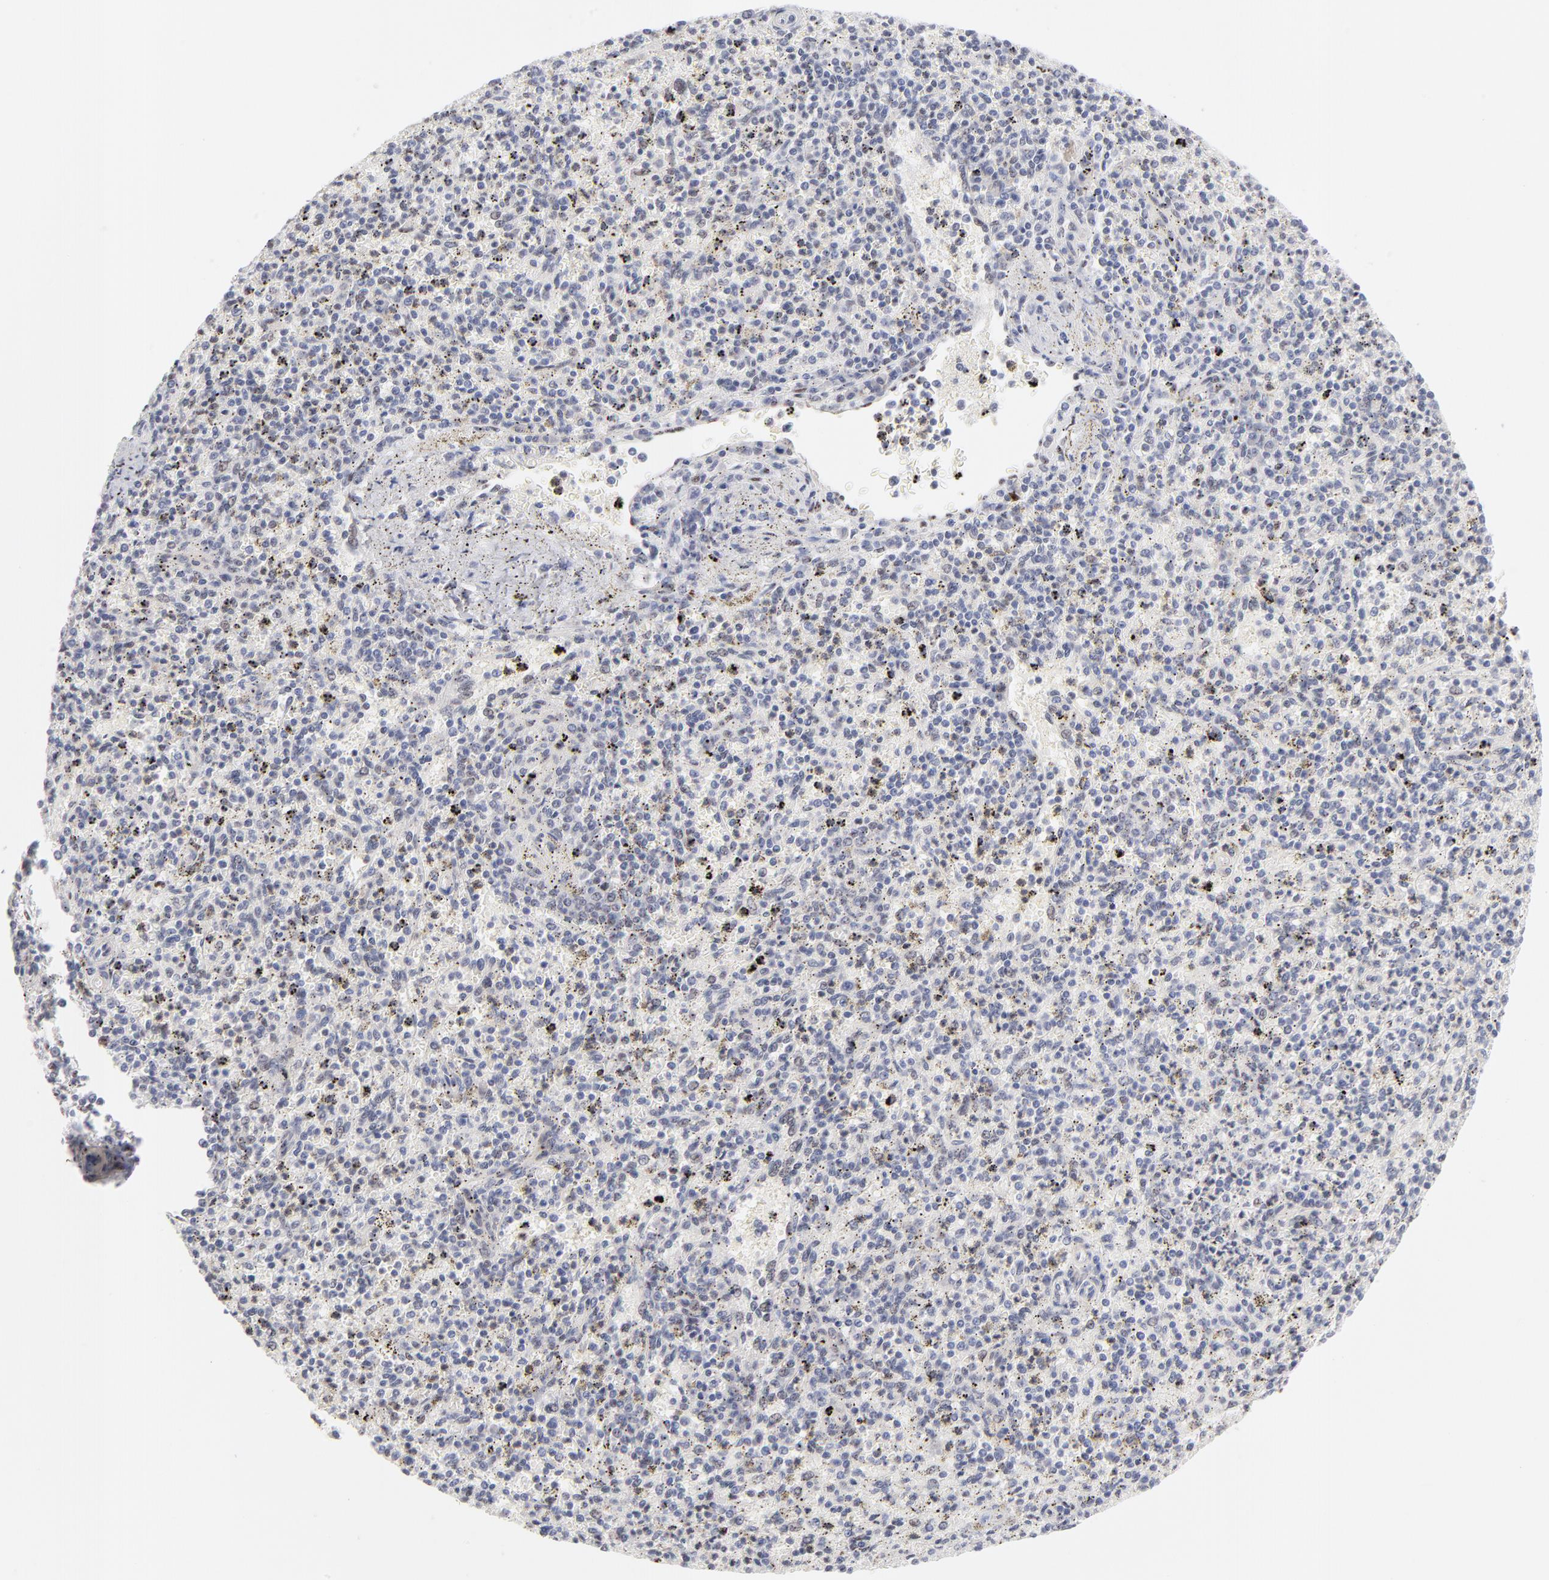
{"staining": {"intensity": "moderate", "quantity": "25%-75%", "location": "nuclear"}, "tissue": "spleen", "cell_type": "Cells in red pulp", "image_type": "normal", "snomed": [{"axis": "morphology", "description": "Normal tissue, NOS"}, {"axis": "topography", "description": "Spleen"}], "caption": "Normal spleen shows moderate nuclear expression in approximately 25%-75% of cells in red pulp, visualized by immunohistochemistry. Using DAB (3,3'-diaminobenzidine) (brown) and hematoxylin (blue) stains, captured at high magnification using brightfield microscopy.", "gene": "STAT3", "patient": {"sex": "male", "age": 72}}